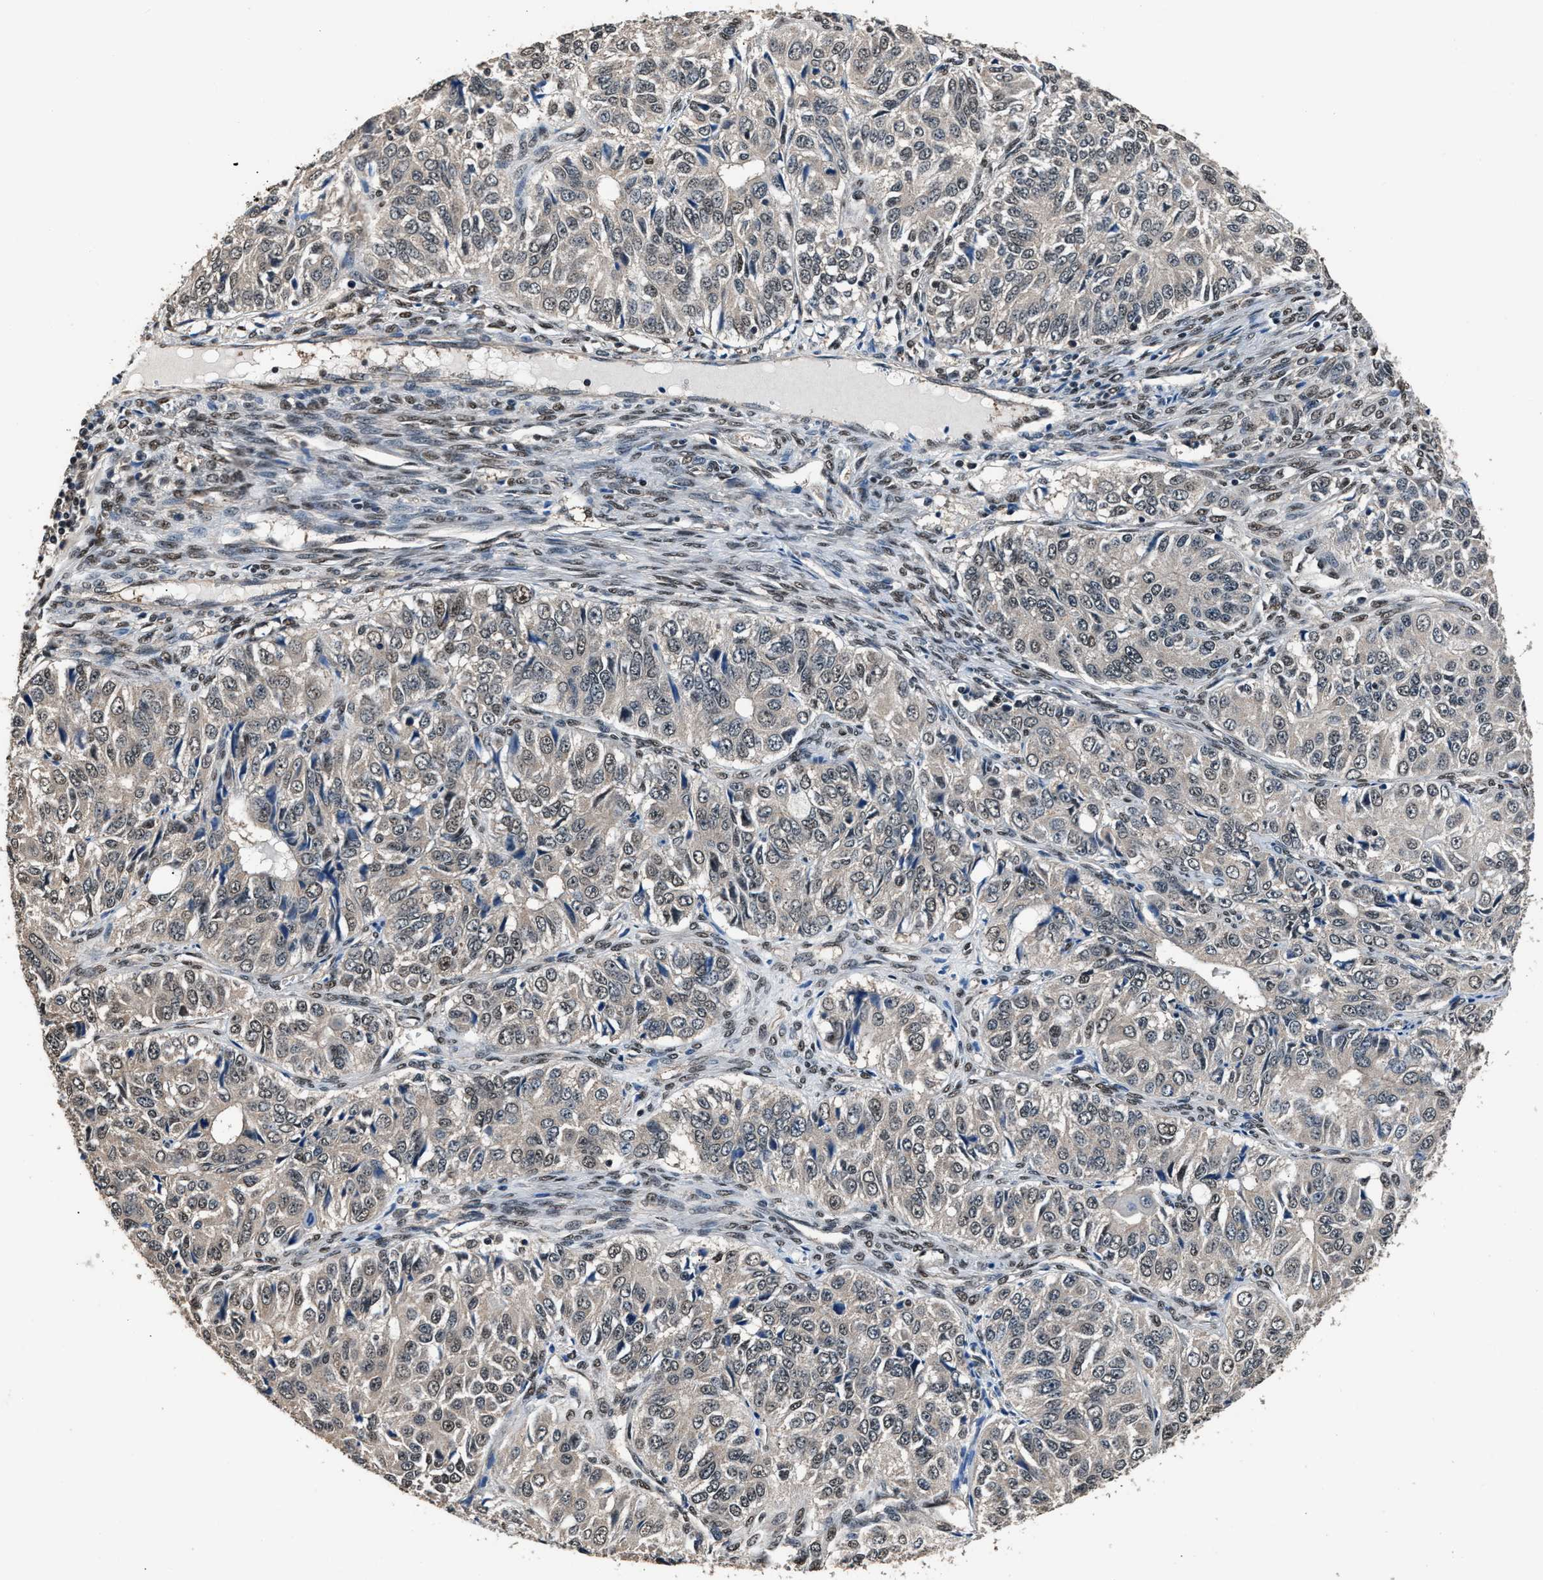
{"staining": {"intensity": "weak", "quantity": "25%-75%", "location": "nuclear"}, "tissue": "ovarian cancer", "cell_type": "Tumor cells", "image_type": "cancer", "snomed": [{"axis": "morphology", "description": "Carcinoma, endometroid"}, {"axis": "topography", "description": "Ovary"}], "caption": "Human ovarian endometroid carcinoma stained for a protein (brown) shows weak nuclear positive positivity in about 25%-75% of tumor cells.", "gene": "DFFA", "patient": {"sex": "female", "age": 51}}